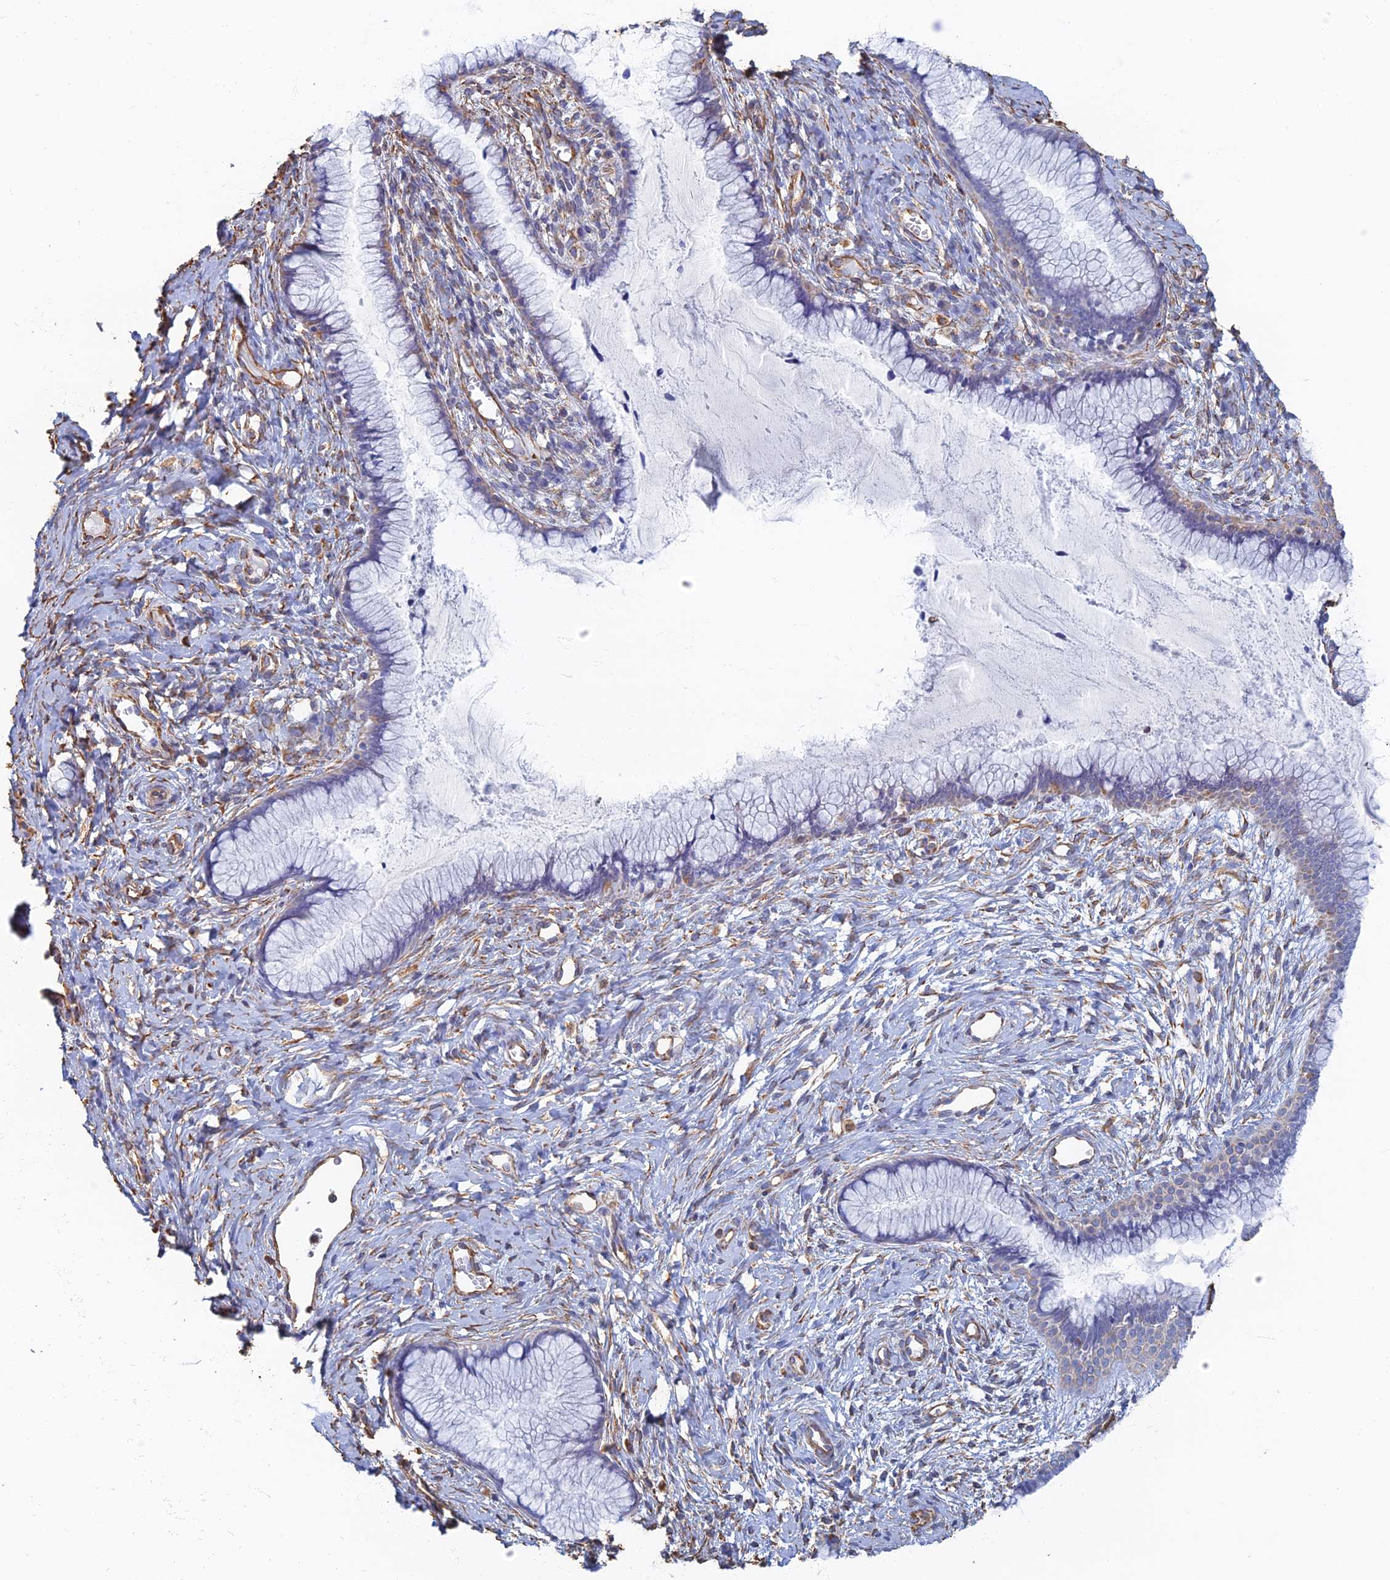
{"staining": {"intensity": "negative", "quantity": "none", "location": "none"}, "tissue": "cervix", "cell_type": "Glandular cells", "image_type": "normal", "snomed": [{"axis": "morphology", "description": "Normal tissue, NOS"}, {"axis": "topography", "description": "Cervix"}], "caption": "High power microscopy micrograph of an immunohistochemistry (IHC) image of normal cervix, revealing no significant staining in glandular cells. The staining is performed using DAB (3,3'-diaminobenzidine) brown chromogen with nuclei counter-stained in using hematoxylin.", "gene": "RMC1", "patient": {"sex": "female", "age": 42}}